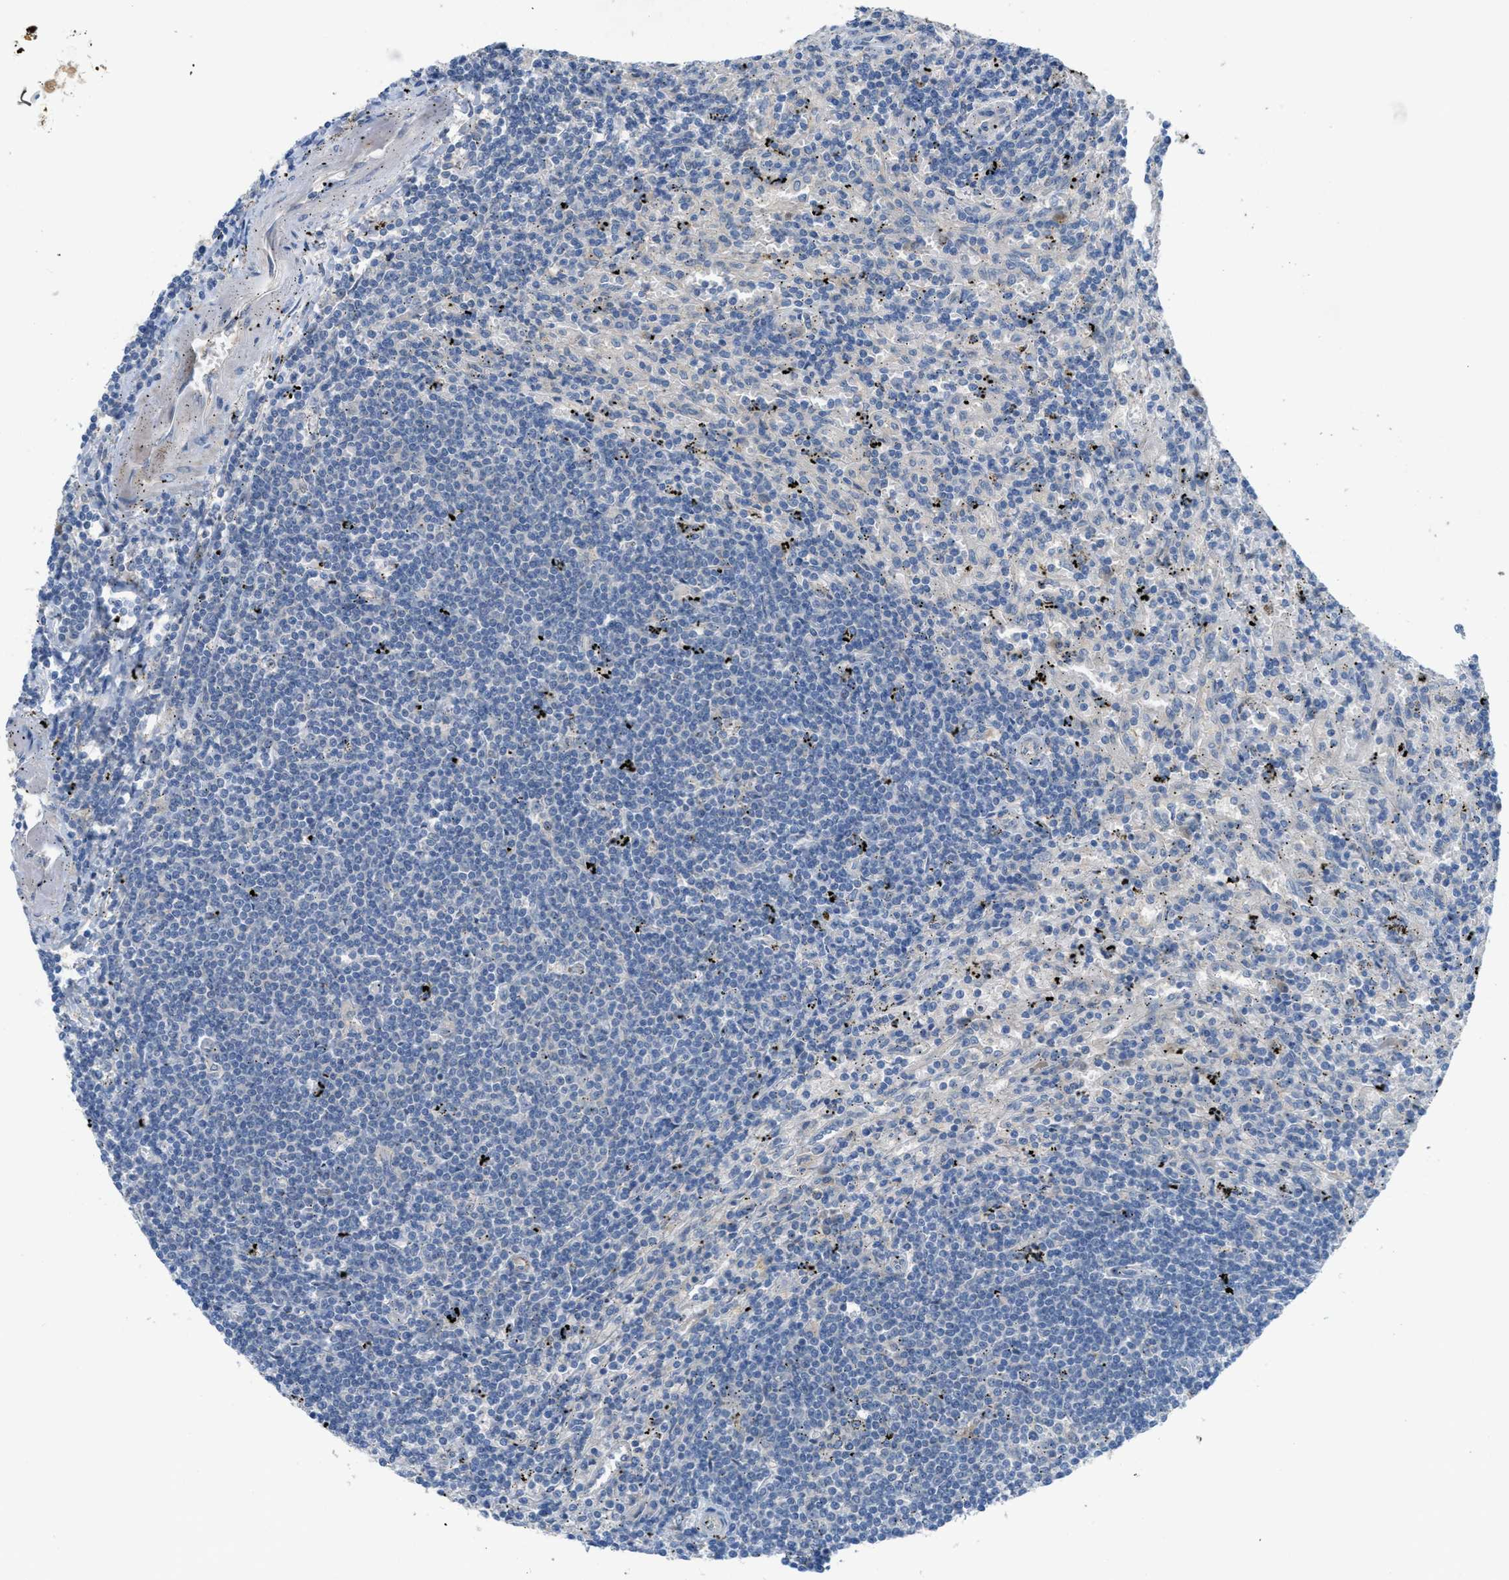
{"staining": {"intensity": "negative", "quantity": "none", "location": "none"}, "tissue": "lymphoma", "cell_type": "Tumor cells", "image_type": "cancer", "snomed": [{"axis": "morphology", "description": "Malignant lymphoma, non-Hodgkin's type, Low grade"}, {"axis": "topography", "description": "Spleen"}], "caption": "DAB immunohistochemical staining of malignant lymphoma, non-Hodgkin's type (low-grade) shows no significant positivity in tumor cells.", "gene": "UBA5", "patient": {"sex": "male", "age": 76}}